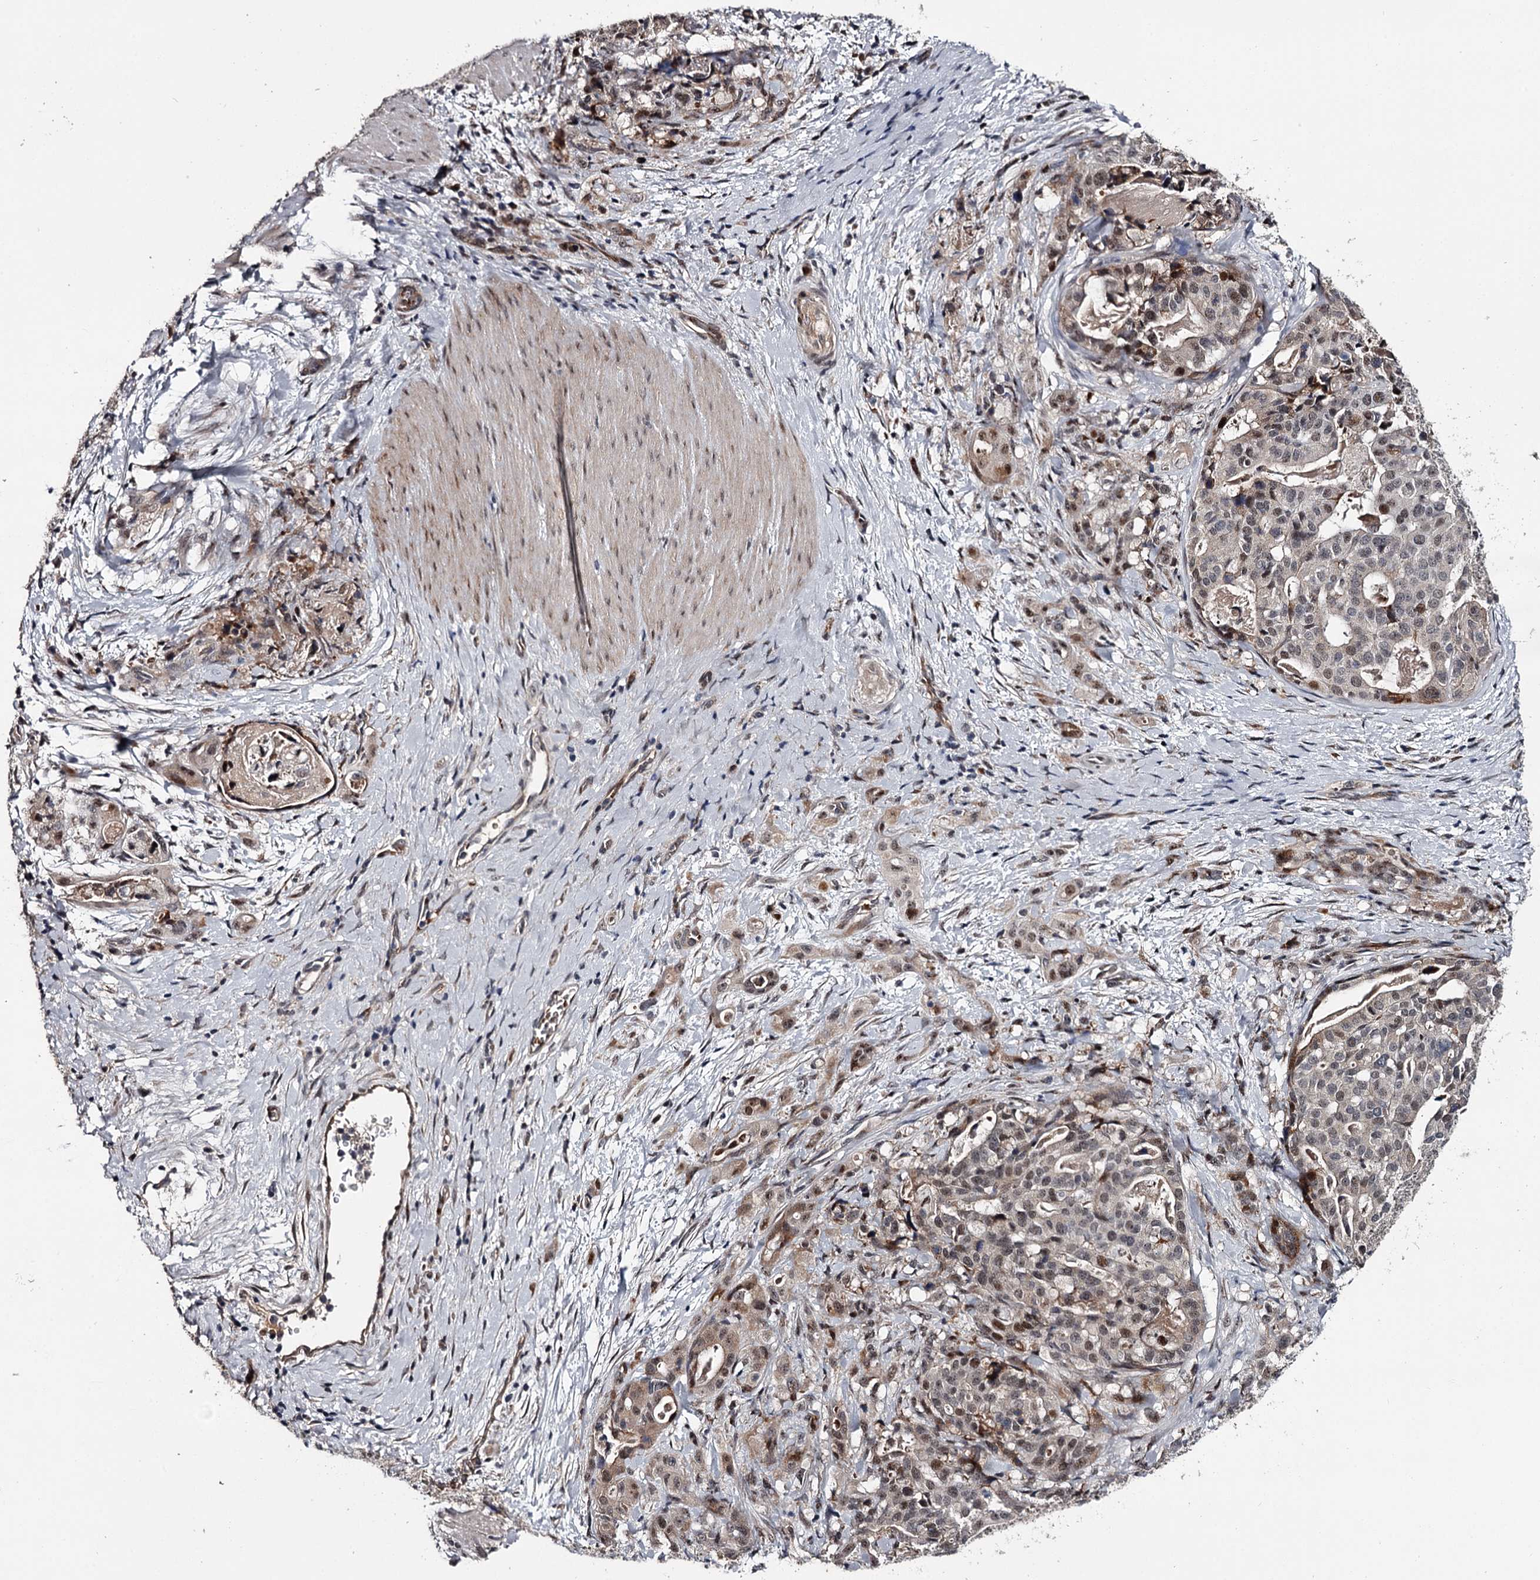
{"staining": {"intensity": "moderate", "quantity": "<25%", "location": "nuclear"}, "tissue": "stomach cancer", "cell_type": "Tumor cells", "image_type": "cancer", "snomed": [{"axis": "morphology", "description": "Adenocarcinoma, NOS"}, {"axis": "topography", "description": "Stomach"}], "caption": "Tumor cells exhibit low levels of moderate nuclear expression in about <25% of cells in adenocarcinoma (stomach).", "gene": "RNF44", "patient": {"sex": "male", "age": 48}}